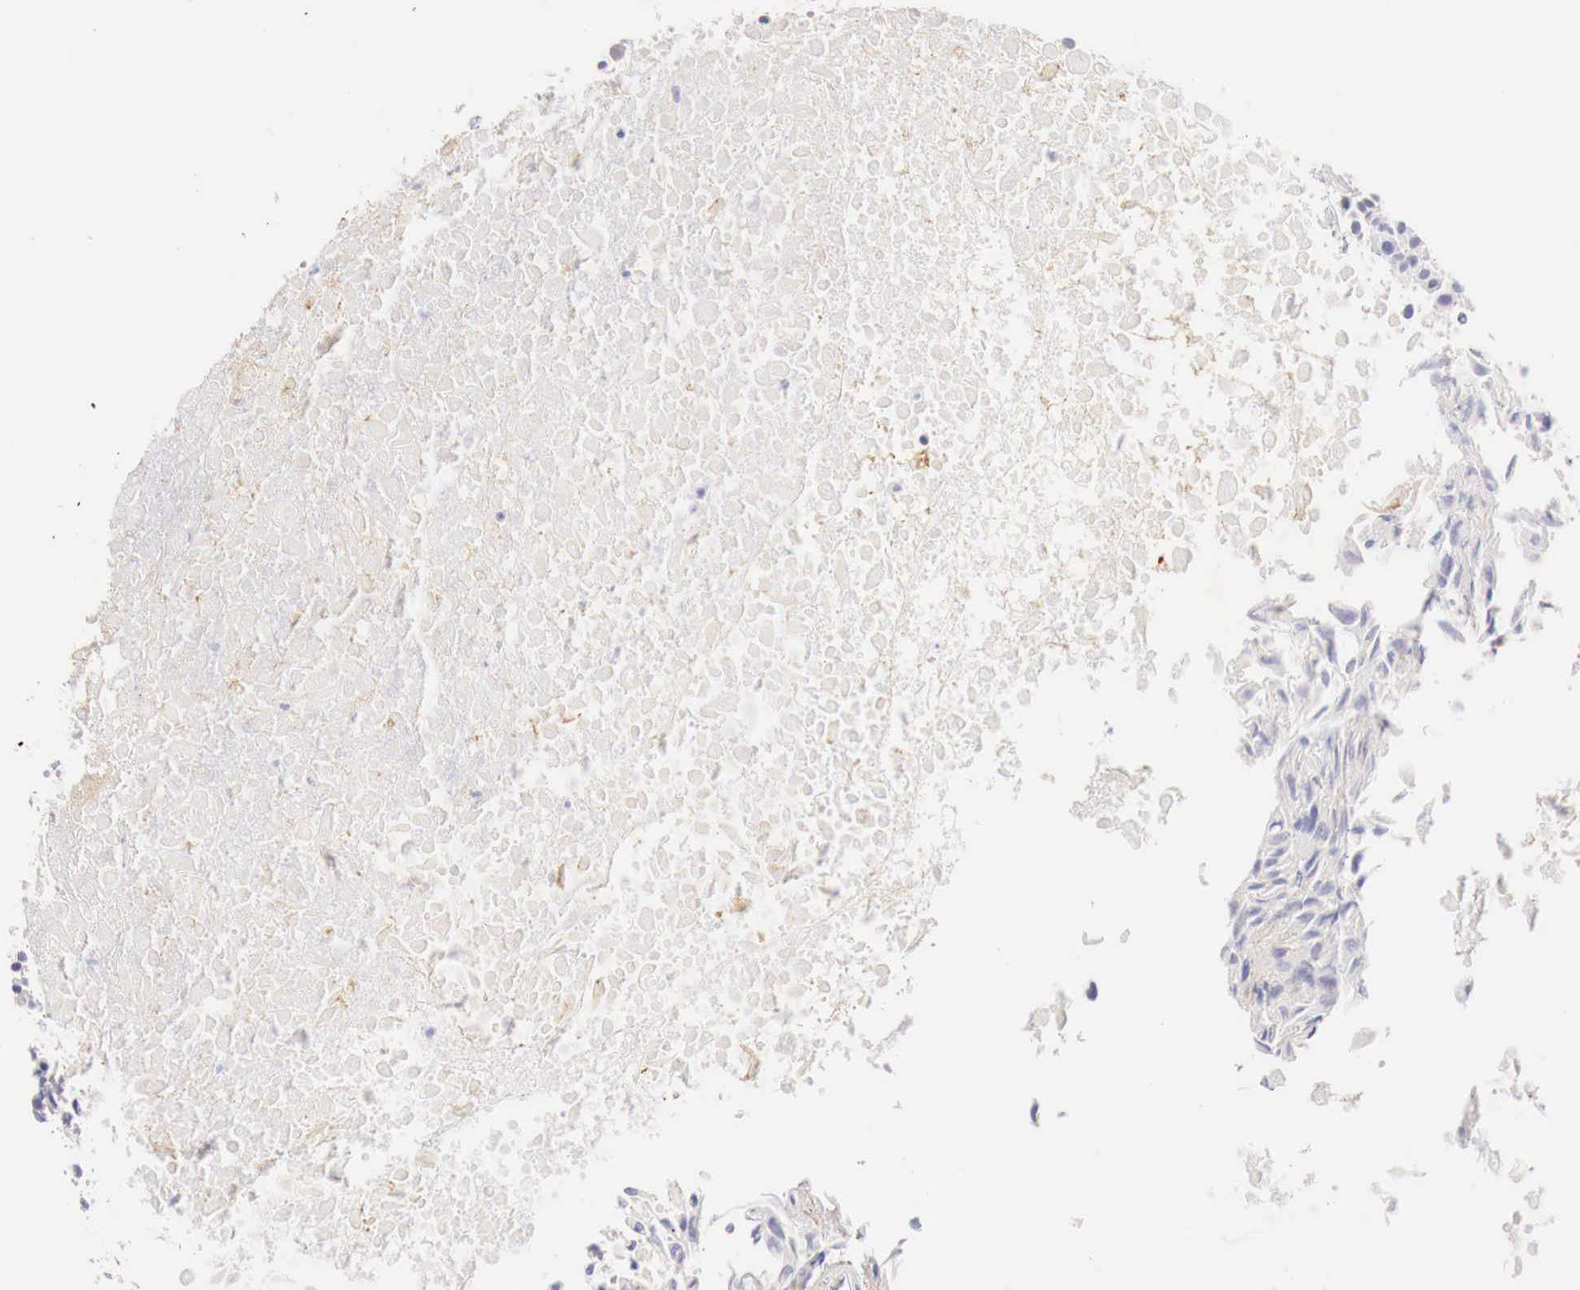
{"staining": {"intensity": "weak", "quantity": "<25%", "location": "cytoplasmic/membranous"}, "tissue": "urothelial cancer", "cell_type": "Tumor cells", "image_type": "cancer", "snomed": [{"axis": "morphology", "description": "Urothelial carcinoma, High grade"}, {"axis": "topography", "description": "Urinary bladder"}], "caption": "A high-resolution image shows immunohistochemistry staining of urothelial carcinoma (high-grade), which reveals no significant expression in tumor cells.", "gene": "ITIH6", "patient": {"sex": "male", "age": 56}}